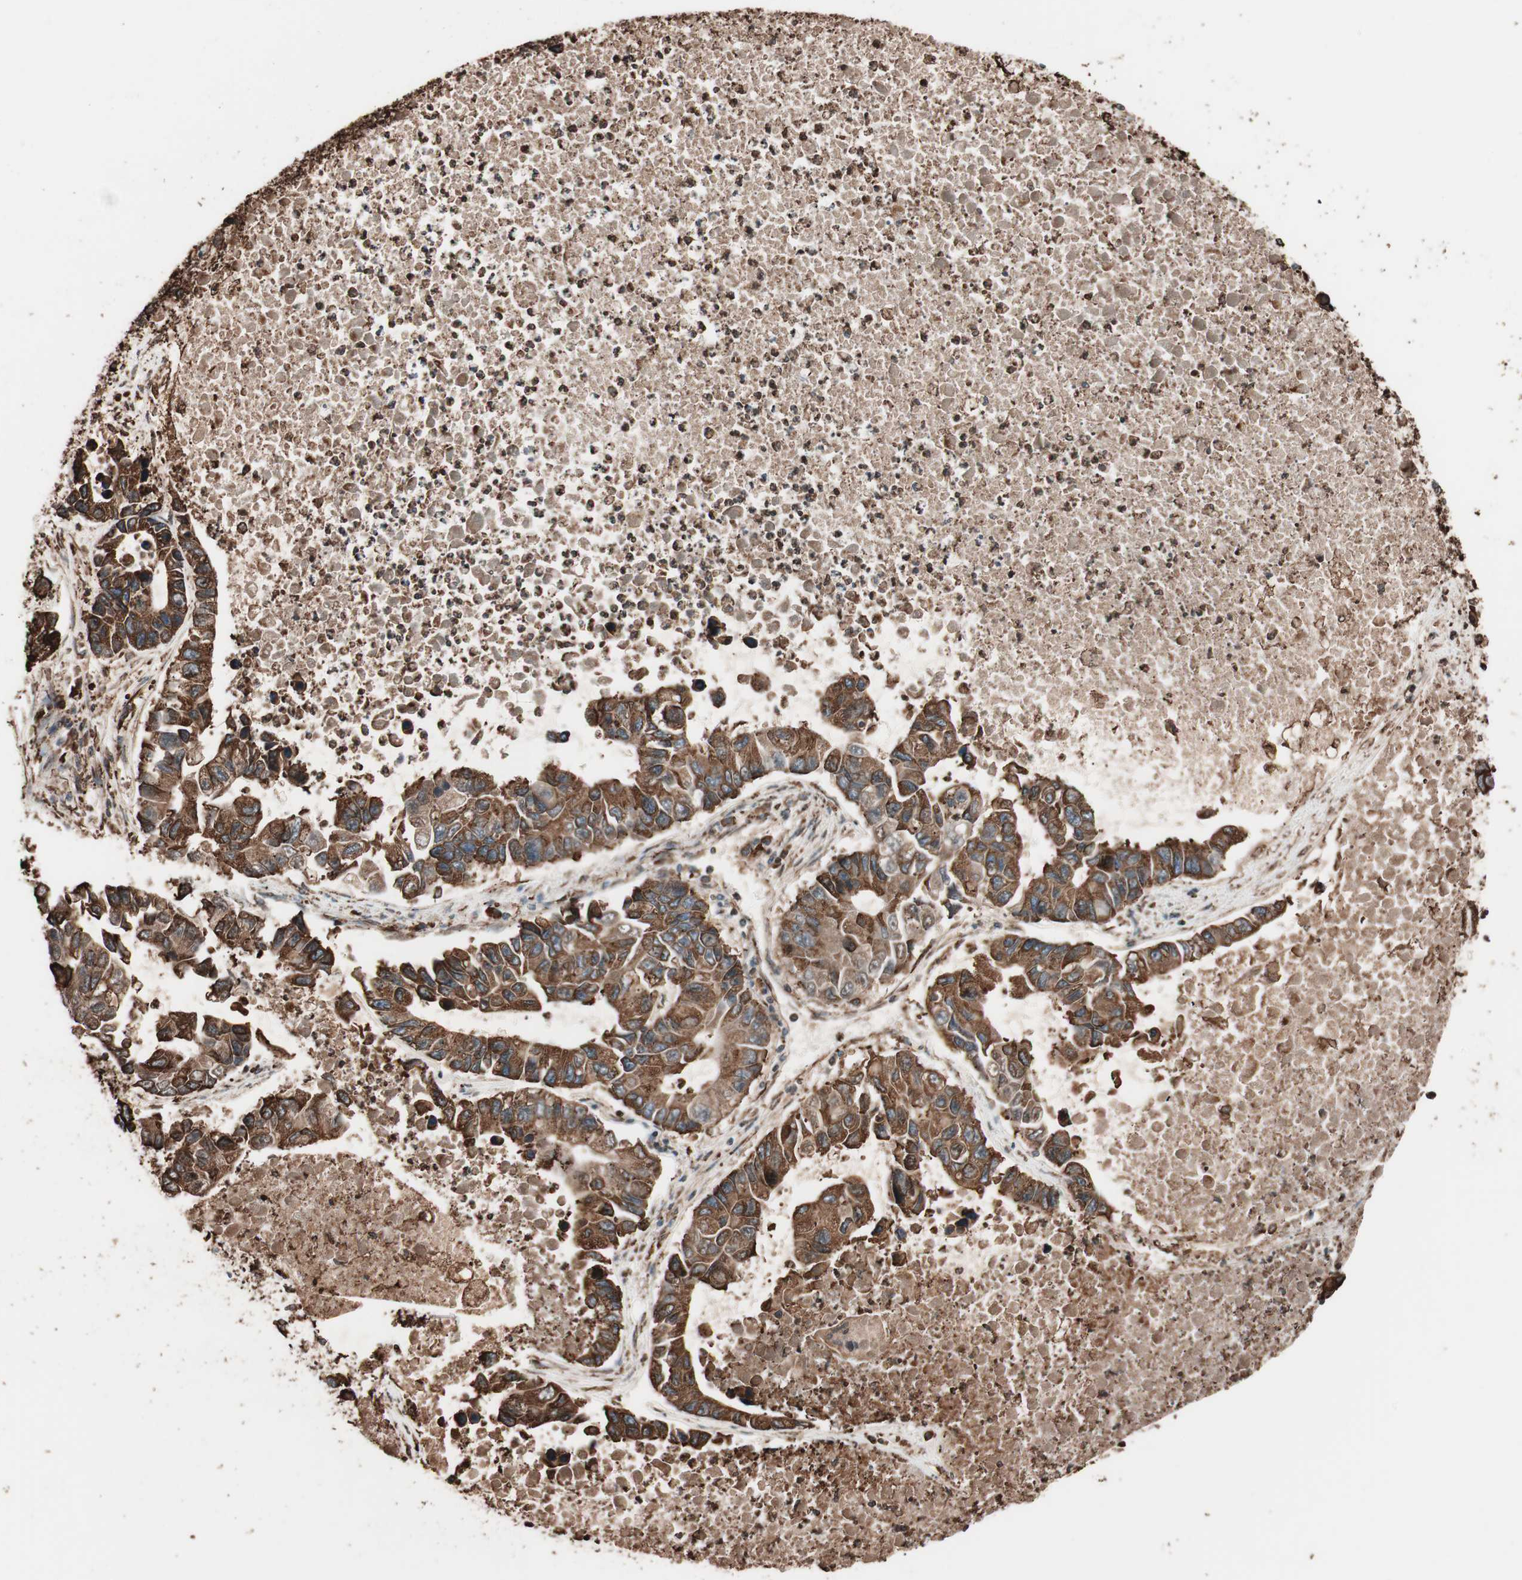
{"staining": {"intensity": "strong", "quantity": ">75%", "location": "cytoplasmic/membranous"}, "tissue": "lung cancer", "cell_type": "Tumor cells", "image_type": "cancer", "snomed": [{"axis": "morphology", "description": "Adenocarcinoma, NOS"}, {"axis": "topography", "description": "Lung"}], "caption": "Protein analysis of lung adenocarcinoma tissue exhibits strong cytoplasmic/membranous expression in about >75% of tumor cells.", "gene": "VEGFA", "patient": {"sex": "female", "age": 51}}